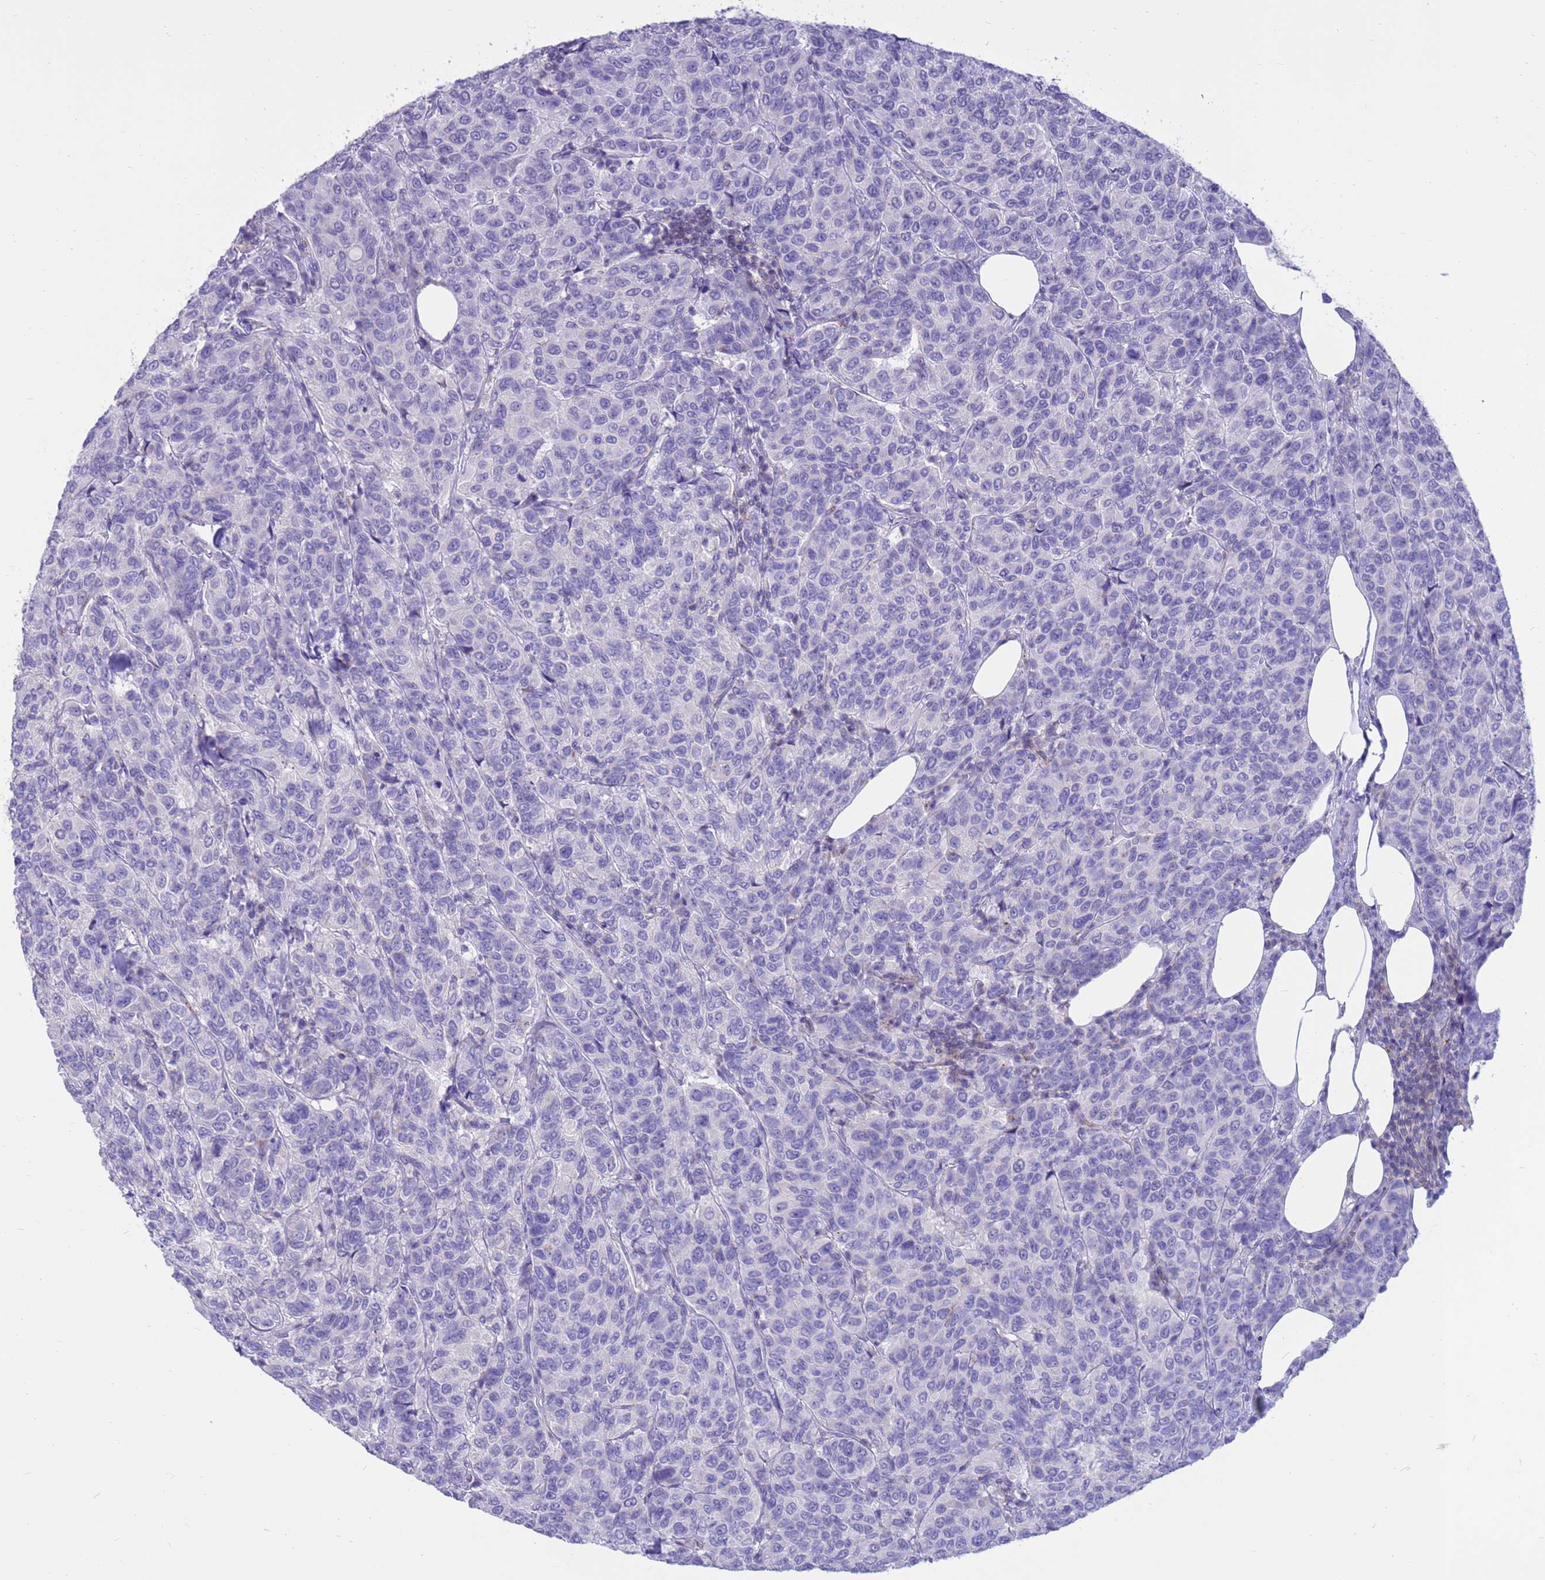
{"staining": {"intensity": "negative", "quantity": "none", "location": "none"}, "tissue": "breast cancer", "cell_type": "Tumor cells", "image_type": "cancer", "snomed": [{"axis": "morphology", "description": "Duct carcinoma"}, {"axis": "topography", "description": "Breast"}], "caption": "Tumor cells are negative for brown protein staining in breast intraductal carcinoma.", "gene": "PDE10A", "patient": {"sex": "female", "age": 55}}